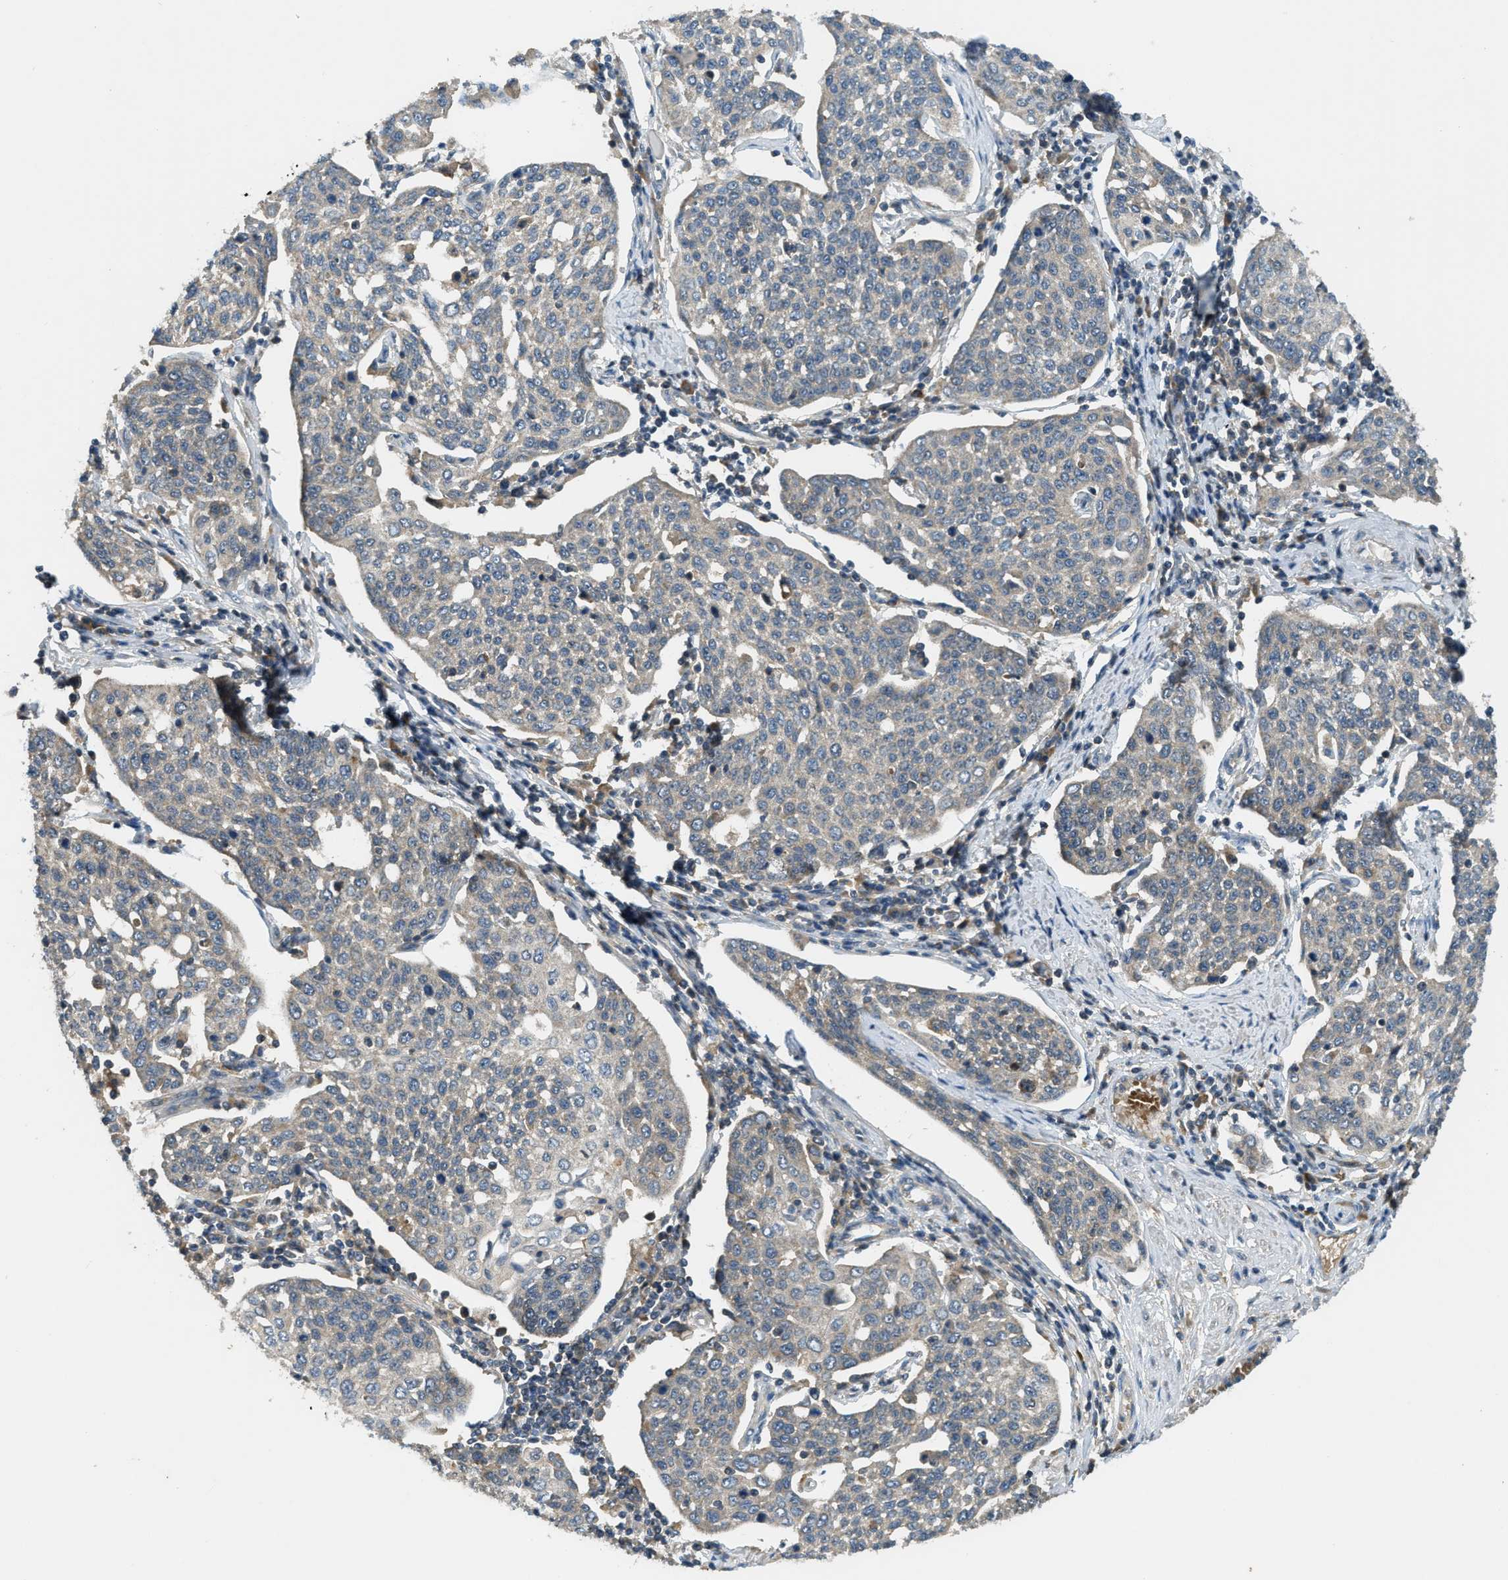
{"staining": {"intensity": "negative", "quantity": "none", "location": "none"}, "tissue": "cervical cancer", "cell_type": "Tumor cells", "image_type": "cancer", "snomed": [{"axis": "morphology", "description": "Squamous cell carcinoma, NOS"}, {"axis": "topography", "description": "Cervix"}], "caption": "The IHC image has no significant staining in tumor cells of cervical cancer tissue. (DAB IHC visualized using brightfield microscopy, high magnification).", "gene": "ZNF71", "patient": {"sex": "female", "age": 34}}